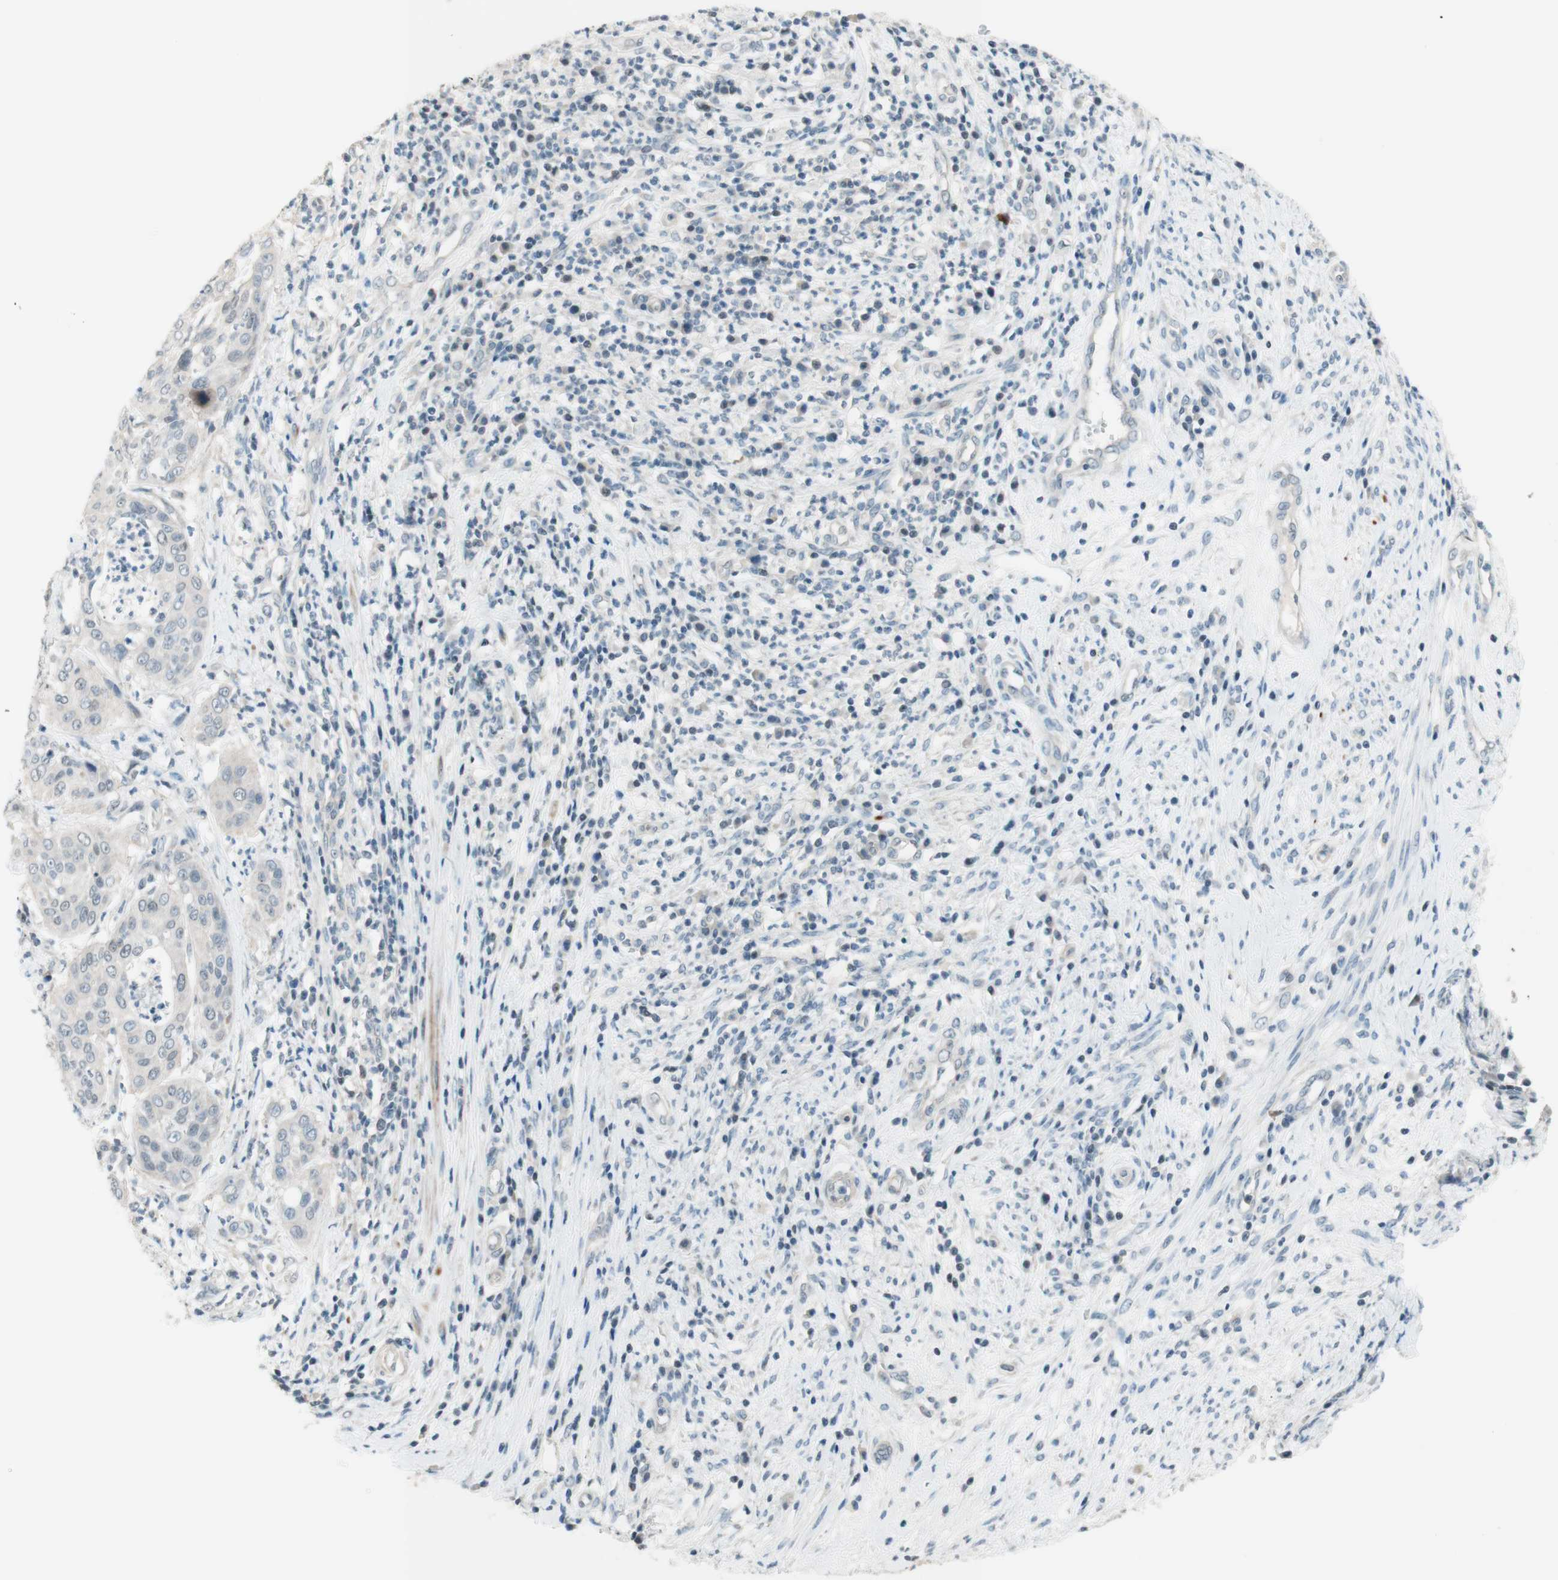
{"staining": {"intensity": "negative", "quantity": "none", "location": "none"}, "tissue": "cervical cancer", "cell_type": "Tumor cells", "image_type": "cancer", "snomed": [{"axis": "morphology", "description": "Normal tissue, NOS"}, {"axis": "morphology", "description": "Squamous cell carcinoma, NOS"}, {"axis": "topography", "description": "Cervix"}], "caption": "Immunohistochemical staining of human squamous cell carcinoma (cervical) shows no significant positivity in tumor cells. Brightfield microscopy of immunohistochemistry (IHC) stained with DAB (brown) and hematoxylin (blue), captured at high magnification.", "gene": "JPH1", "patient": {"sex": "female", "age": 39}}